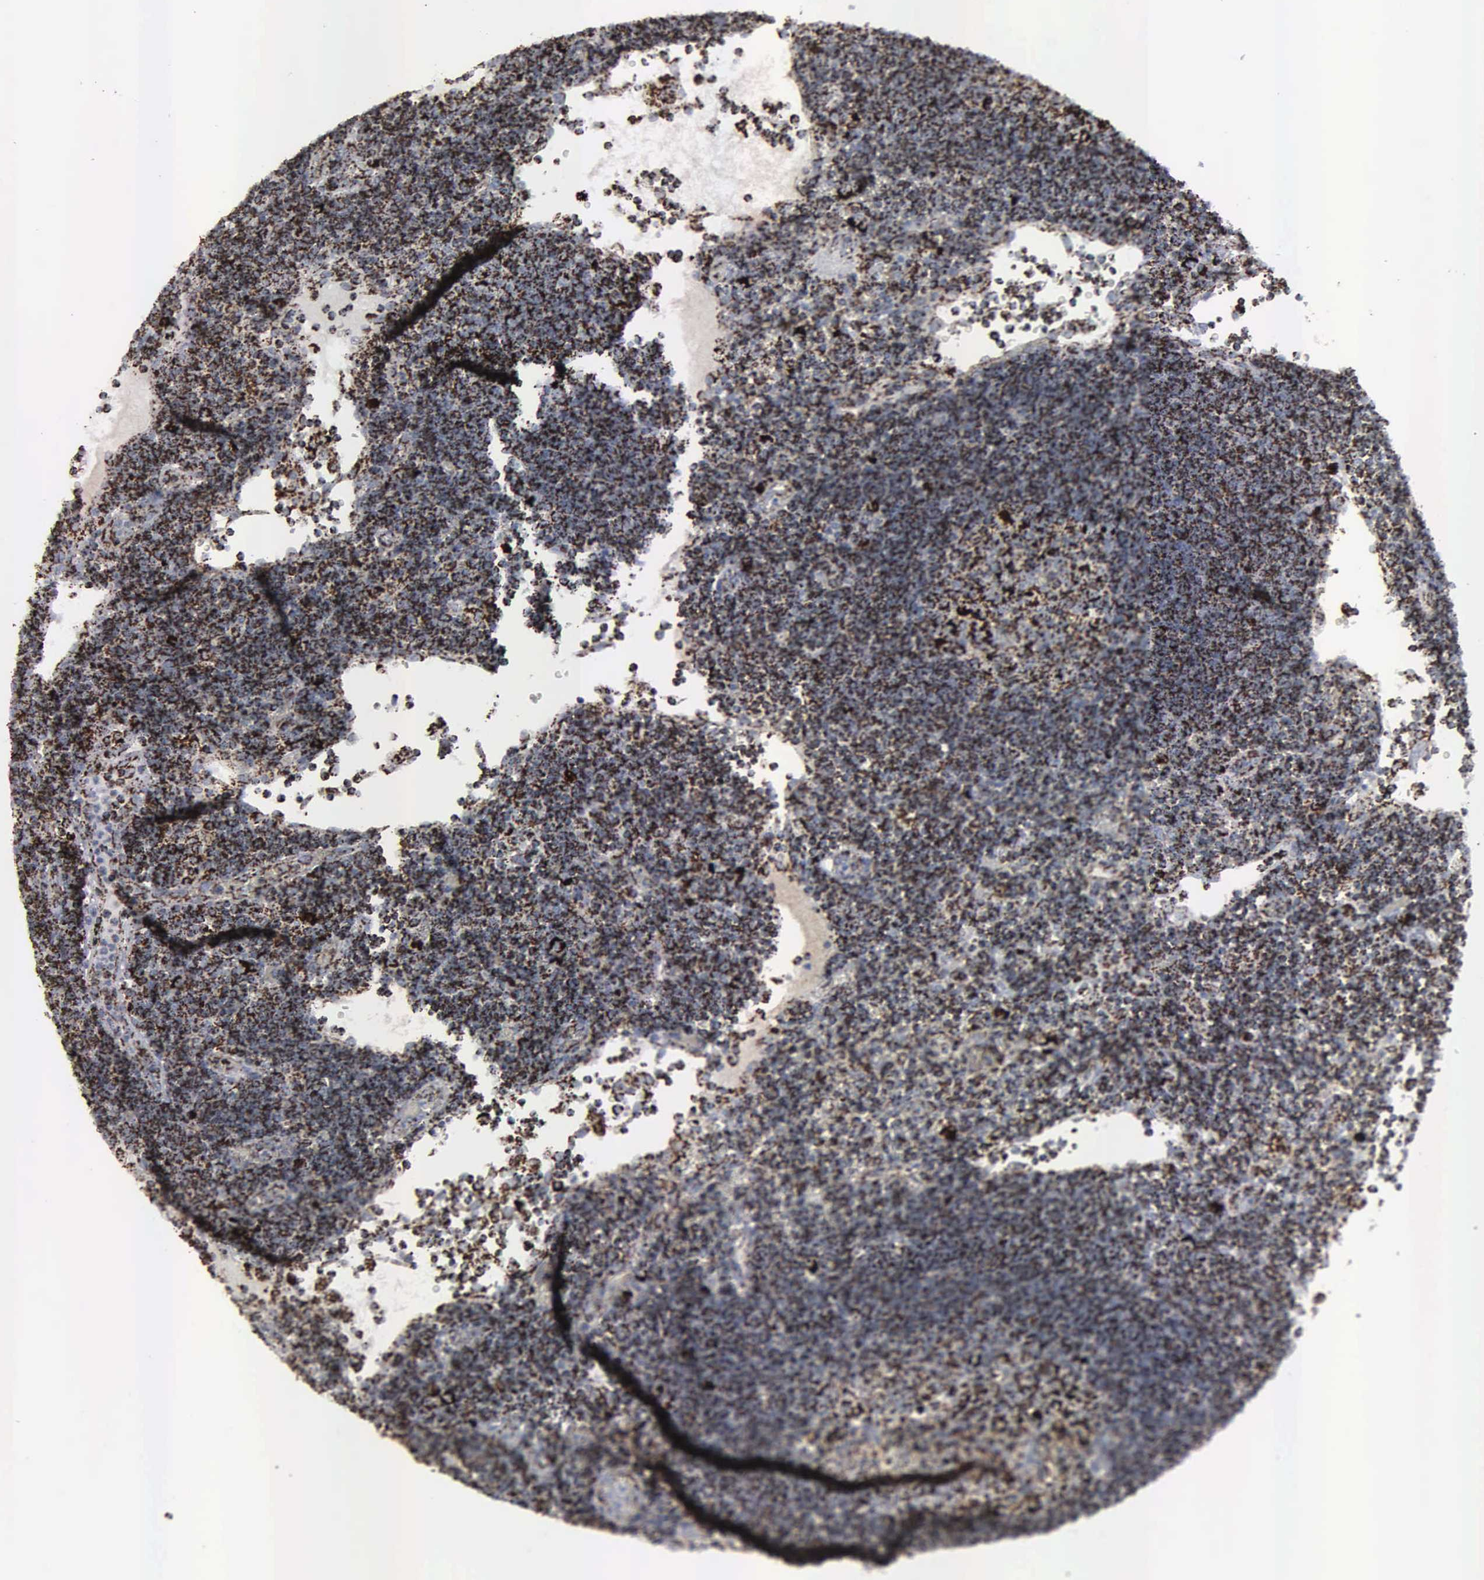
{"staining": {"intensity": "strong", "quantity": ">75%", "location": "cytoplasmic/membranous"}, "tissue": "lymph node", "cell_type": "Germinal center cells", "image_type": "normal", "snomed": [{"axis": "morphology", "description": "Normal tissue, NOS"}, {"axis": "topography", "description": "Lymph node"}], "caption": "Normal lymph node demonstrates strong cytoplasmic/membranous staining in approximately >75% of germinal center cells, visualized by immunohistochemistry. Immunohistochemistry stains the protein of interest in brown and the nuclei are stained blue.", "gene": "HSPA9", "patient": {"sex": "male", "age": 54}}